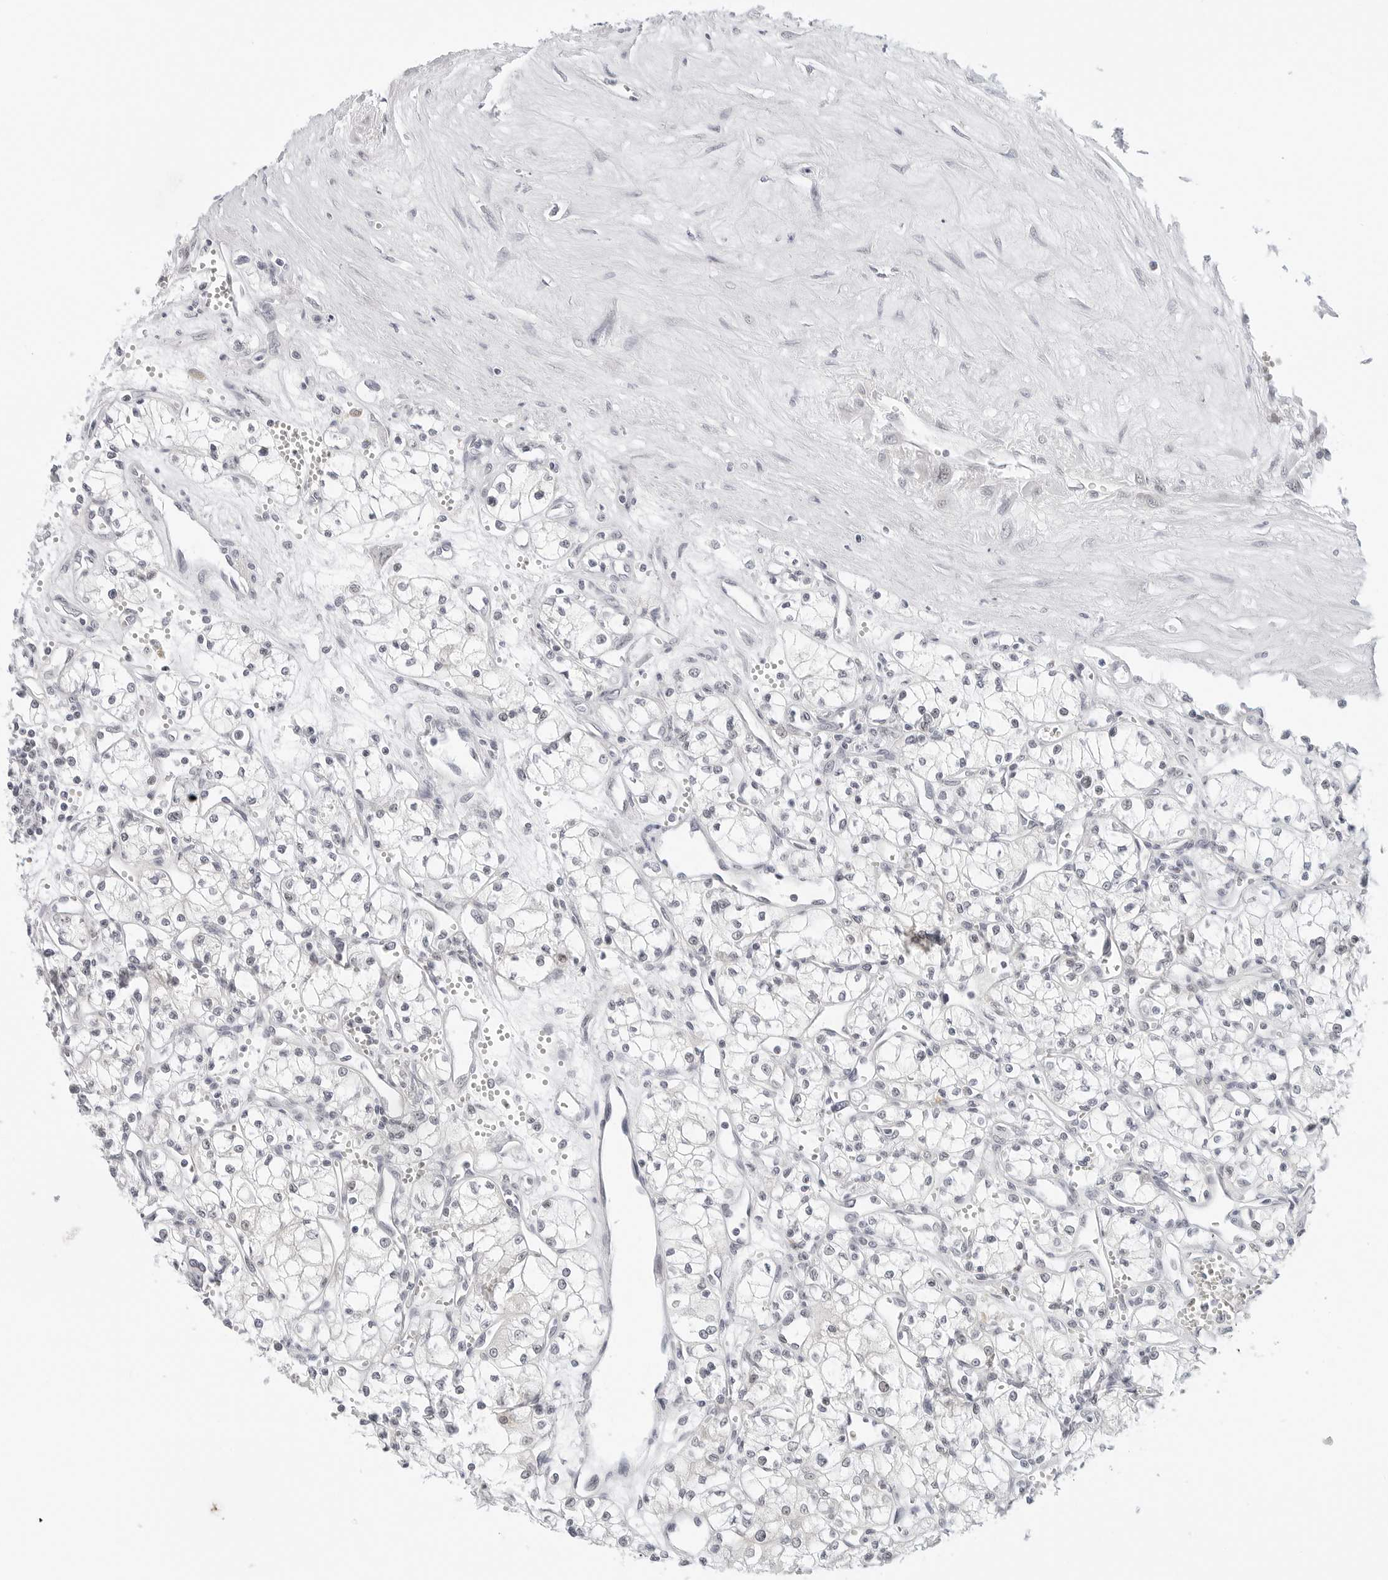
{"staining": {"intensity": "negative", "quantity": "none", "location": "none"}, "tissue": "renal cancer", "cell_type": "Tumor cells", "image_type": "cancer", "snomed": [{"axis": "morphology", "description": "Adenocarcinoma, NOS"}, {"axis": "topography", "description": "Kidney"}], "caption": "Histopathology image shows no protein staining in tumor cells of adenocarcinoma (renal) tissue. Nuclei are stained in blue.", "gene": "TSEN2", "patient": {"sex": "male", "age": 59}}